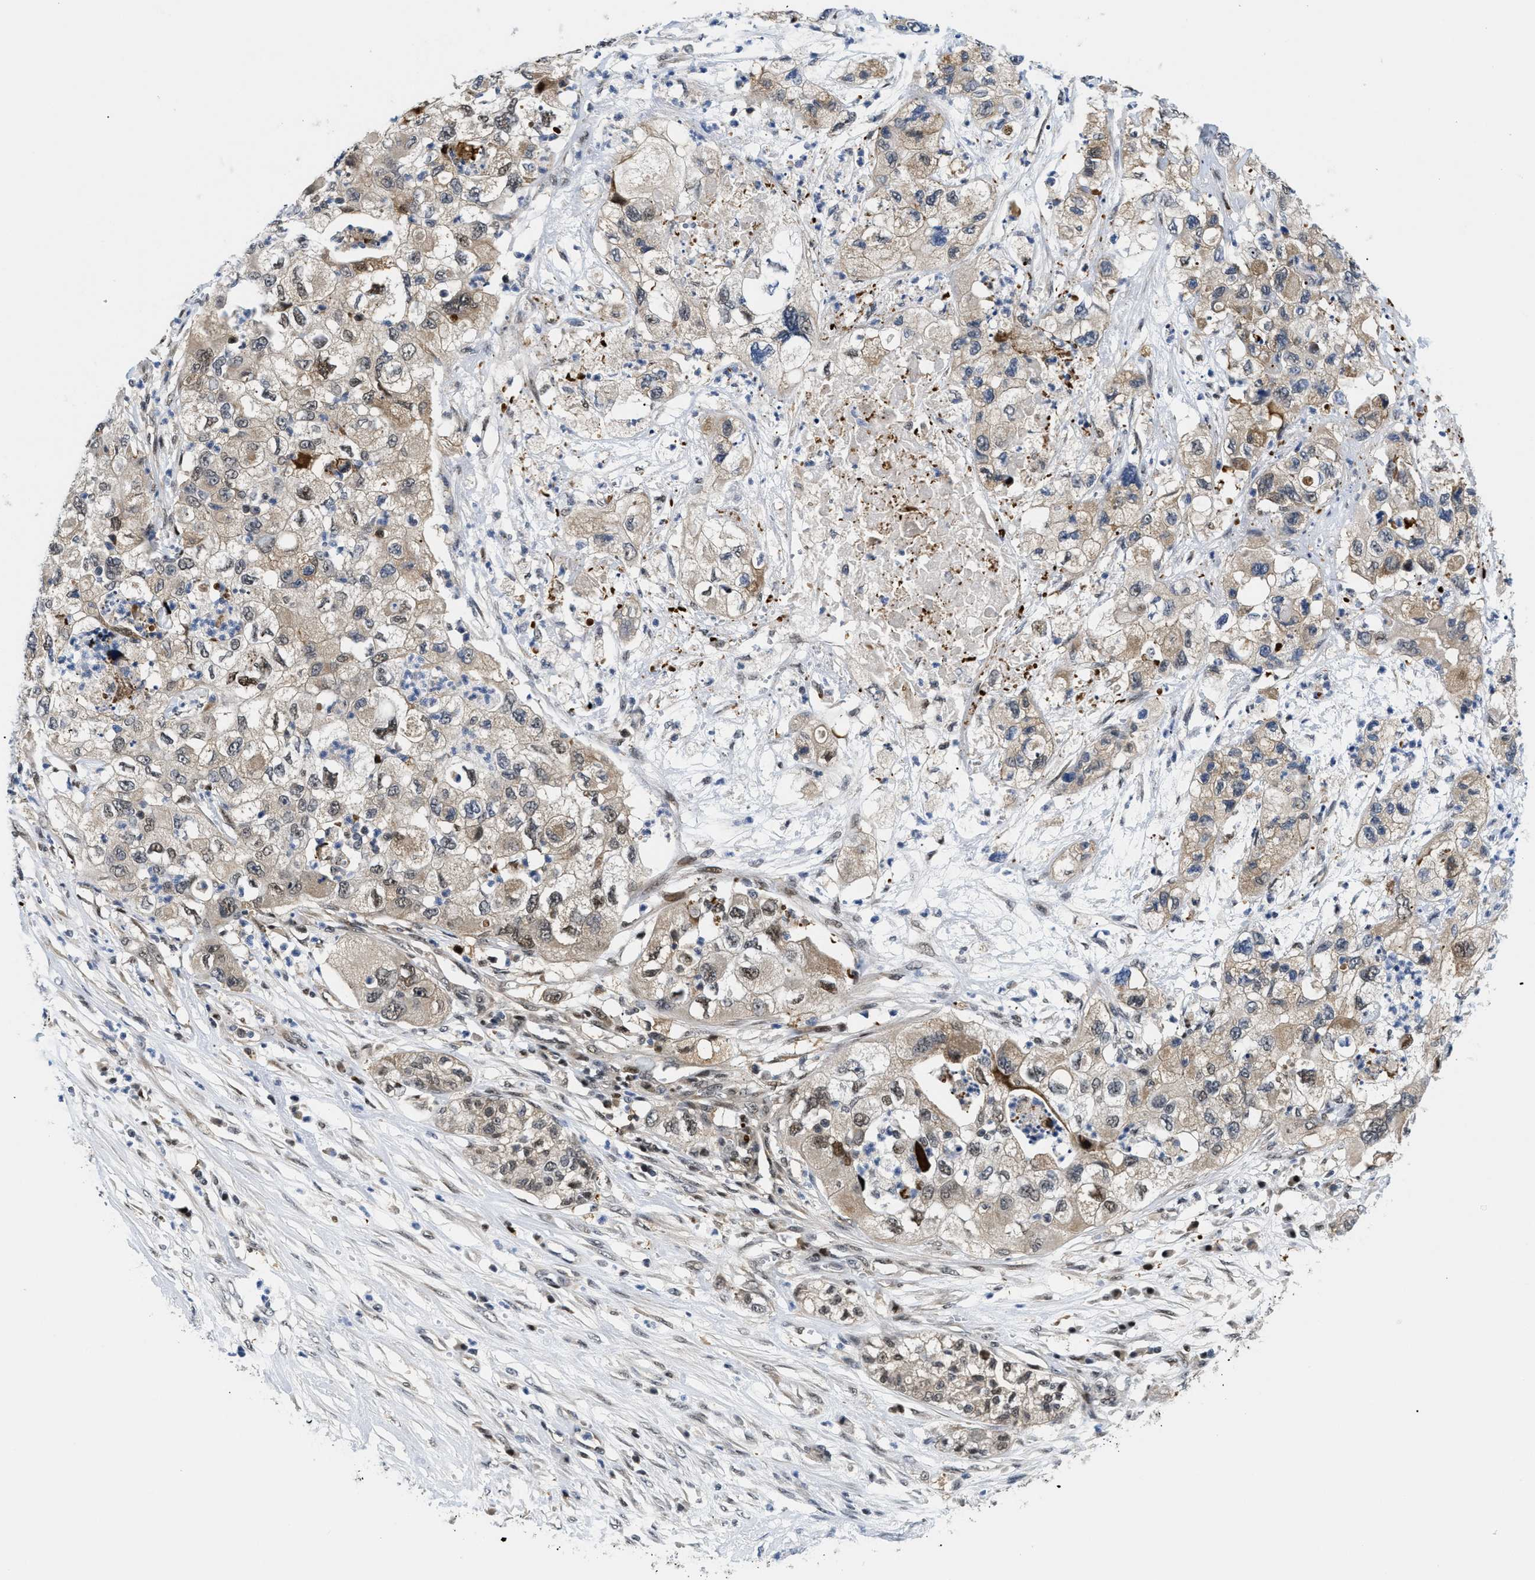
{"staining": {"intensity": "weak", "quantity": ">75%", "location": "cytoplasmic/membranous,nuclear"}, "tissue": "pancreatic cancer", "cell_type": "Tumor cells", "image_type": "cancer", "snomed": [{"axis": "morphology", "description": "Adenocarcinoma, NOS"}, {"axis": "topography", "description": "Pancreas"}], "caption": "An image of human pancreatic cancer stained for a protein shows weak cytoplasmic/membranous and nuclear brown staining in tumor cells.", "gene": "SLC29A2", "patient": {"sex": "female", "age": 78}}